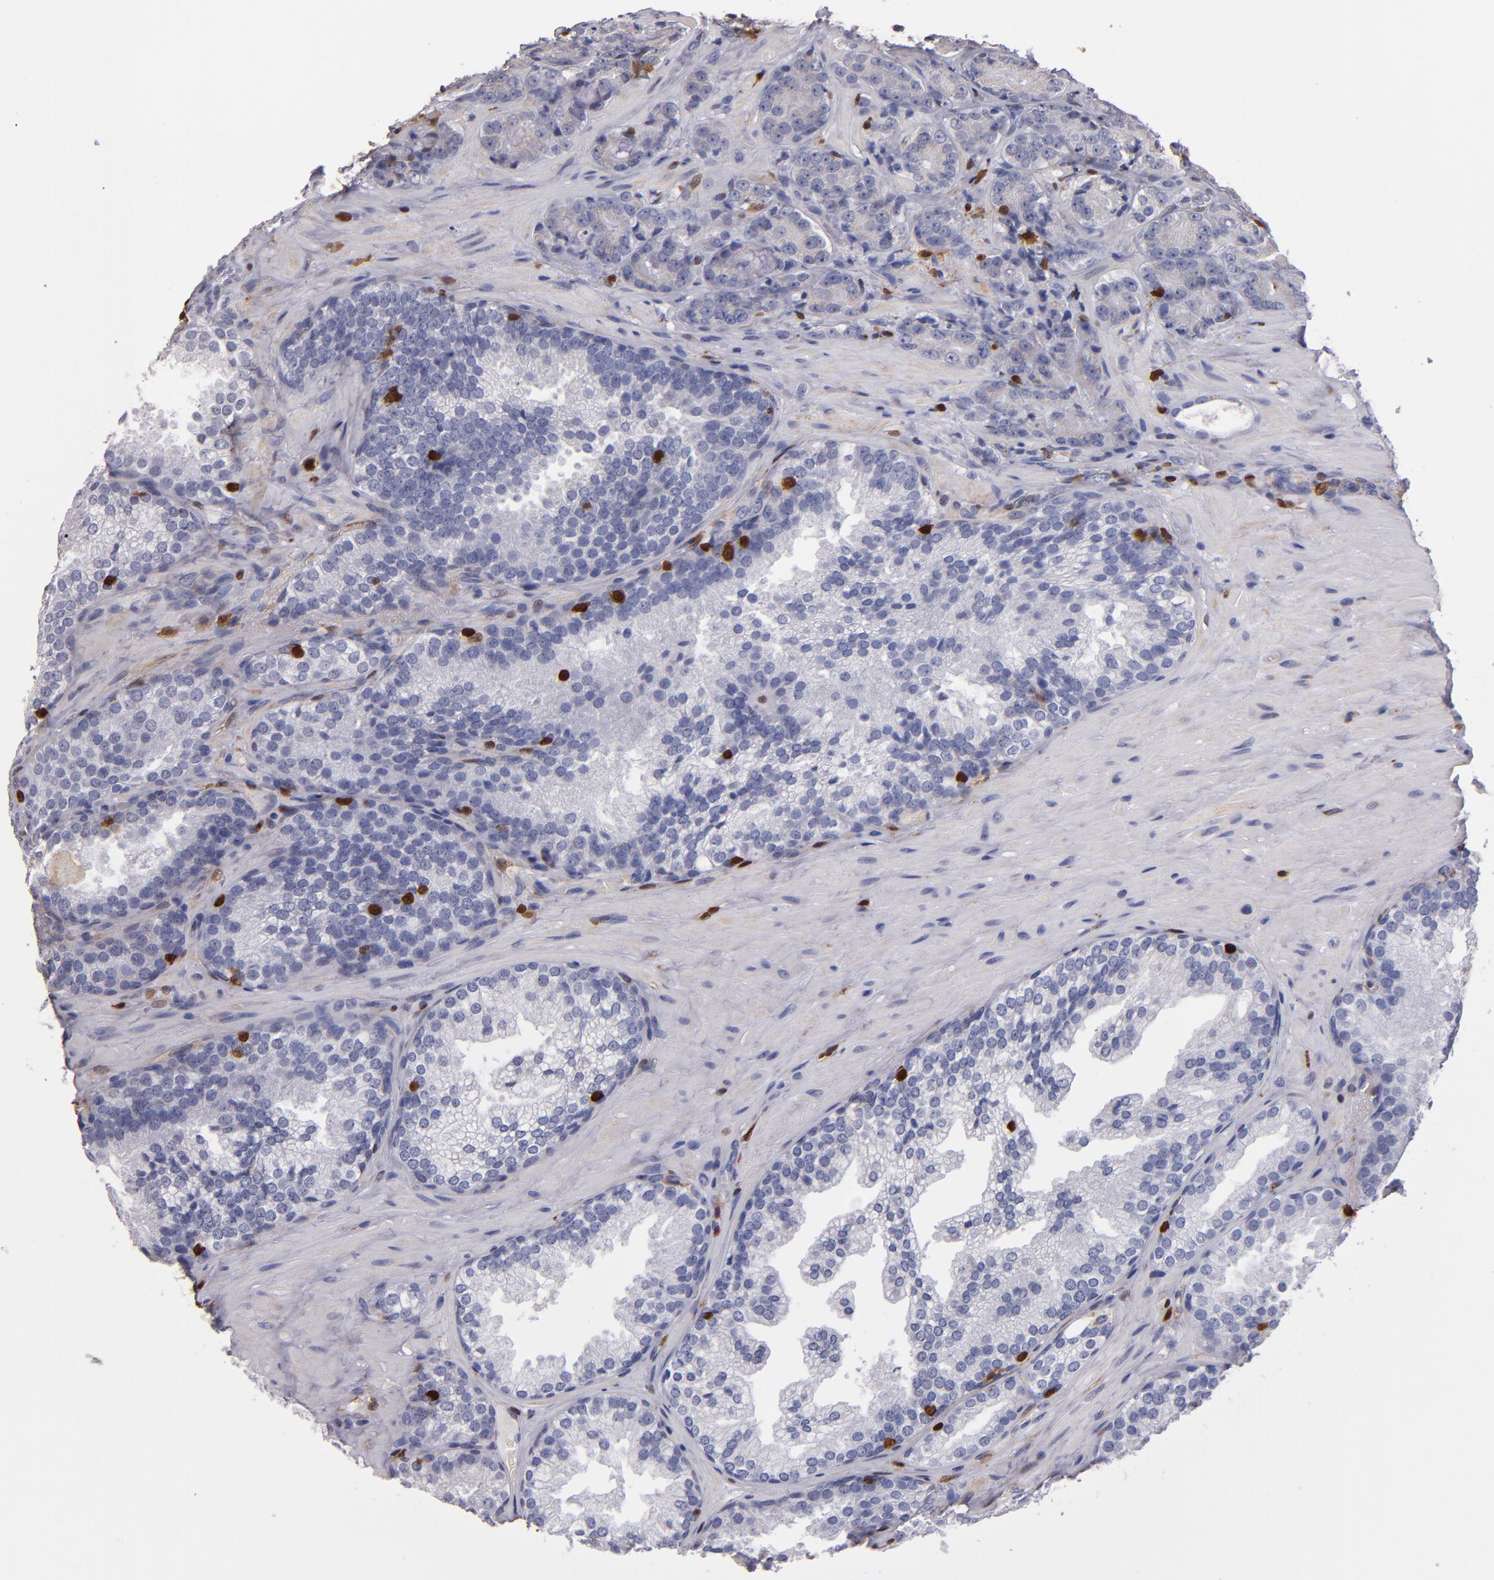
{"staining": {"intensity": "negative", "quantity": "none", "location": "none"}, "tissue": "prostate cancer", "cell_type": "Tumor cells", "image_type": "cancer", "snomed": [{"axis": "morphology", "description": "Adenocarcinoma, High grade"}, {"axis": "topography", "description": "Prostate"}], "caption": "Tumor cells are negative for protein expression in human adenocarcinoma (high-grade) (prostate).", "gene": "S100A4", "patient": {"sex": "male", "age": 70}}